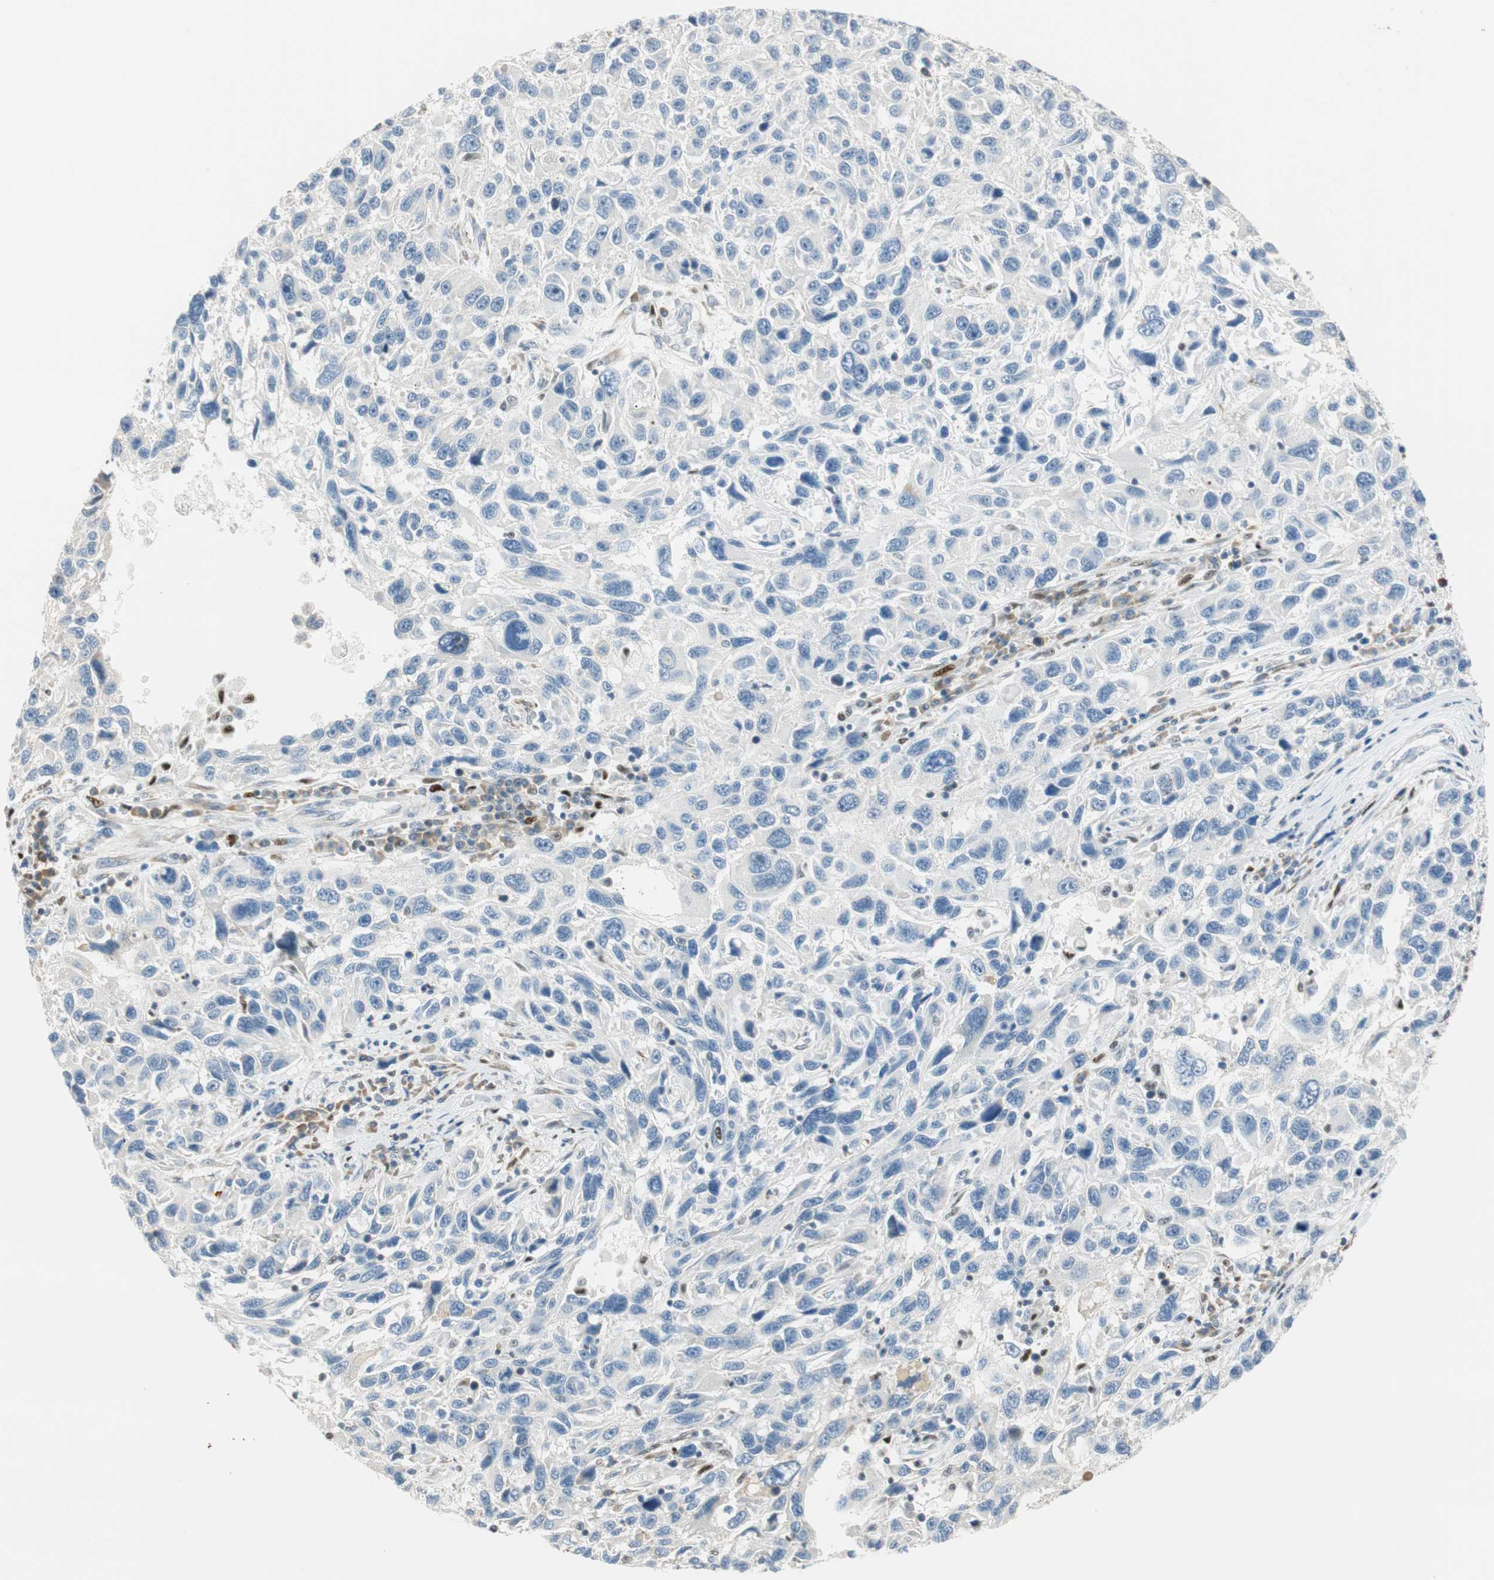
{"staining": {"intensity": "negative", "quantity": "none", "location": "none"}, "tissue": "melanoma", "cell_type": "Tumor cells", "image_type": "cancer", "snomed": [{"axis": "morphology", "description": "Malignant melanoma, NOS"}, {"axis": "topography", "description": "Skin"}], "caption": "Human malignant melanoma stained for a protein using immunohistochemistry reveals no positivity in tumor cells.", "gene": "MSX2", "patient": {"sex": "male", "age": 53}}